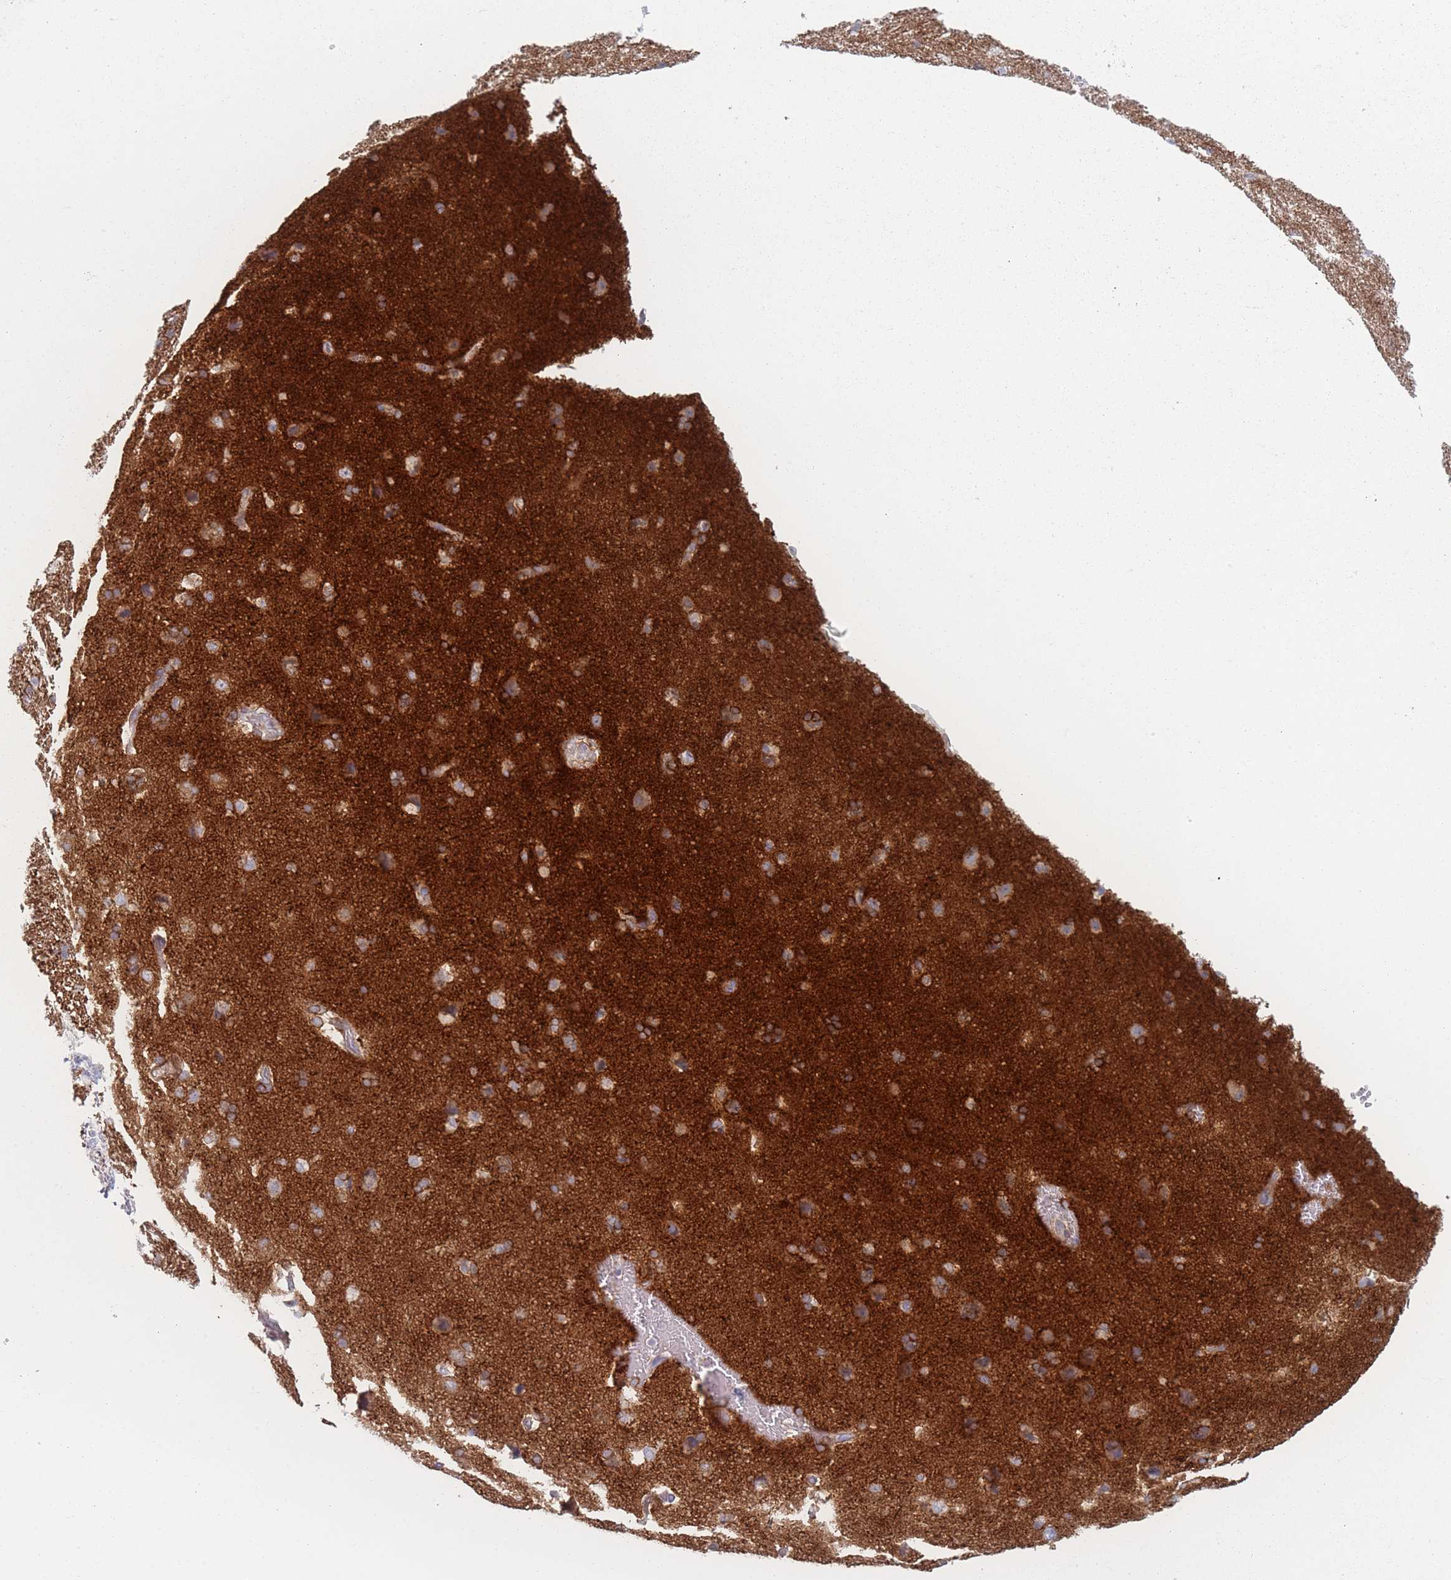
{"staining": {"intensity": "negative", "quantity": "none", "location": "none"}, "tissue": "cerebral cortex", "cell_type": "Endothelial cells", "image_type": "normal", "snomed": [{"axis": "morphology", "description": "Normal tissue, NOS"}, {"axis": "topography", "description": "Cerebral cortex"}], "caption": "Immunohistochemistry micrograph of benign cerebral cortex stained for a protein (brown), which exhibits no positivity in endothelial cells.", "gene": "RNF4", "patient": {"sex": "male", "age": 62}}